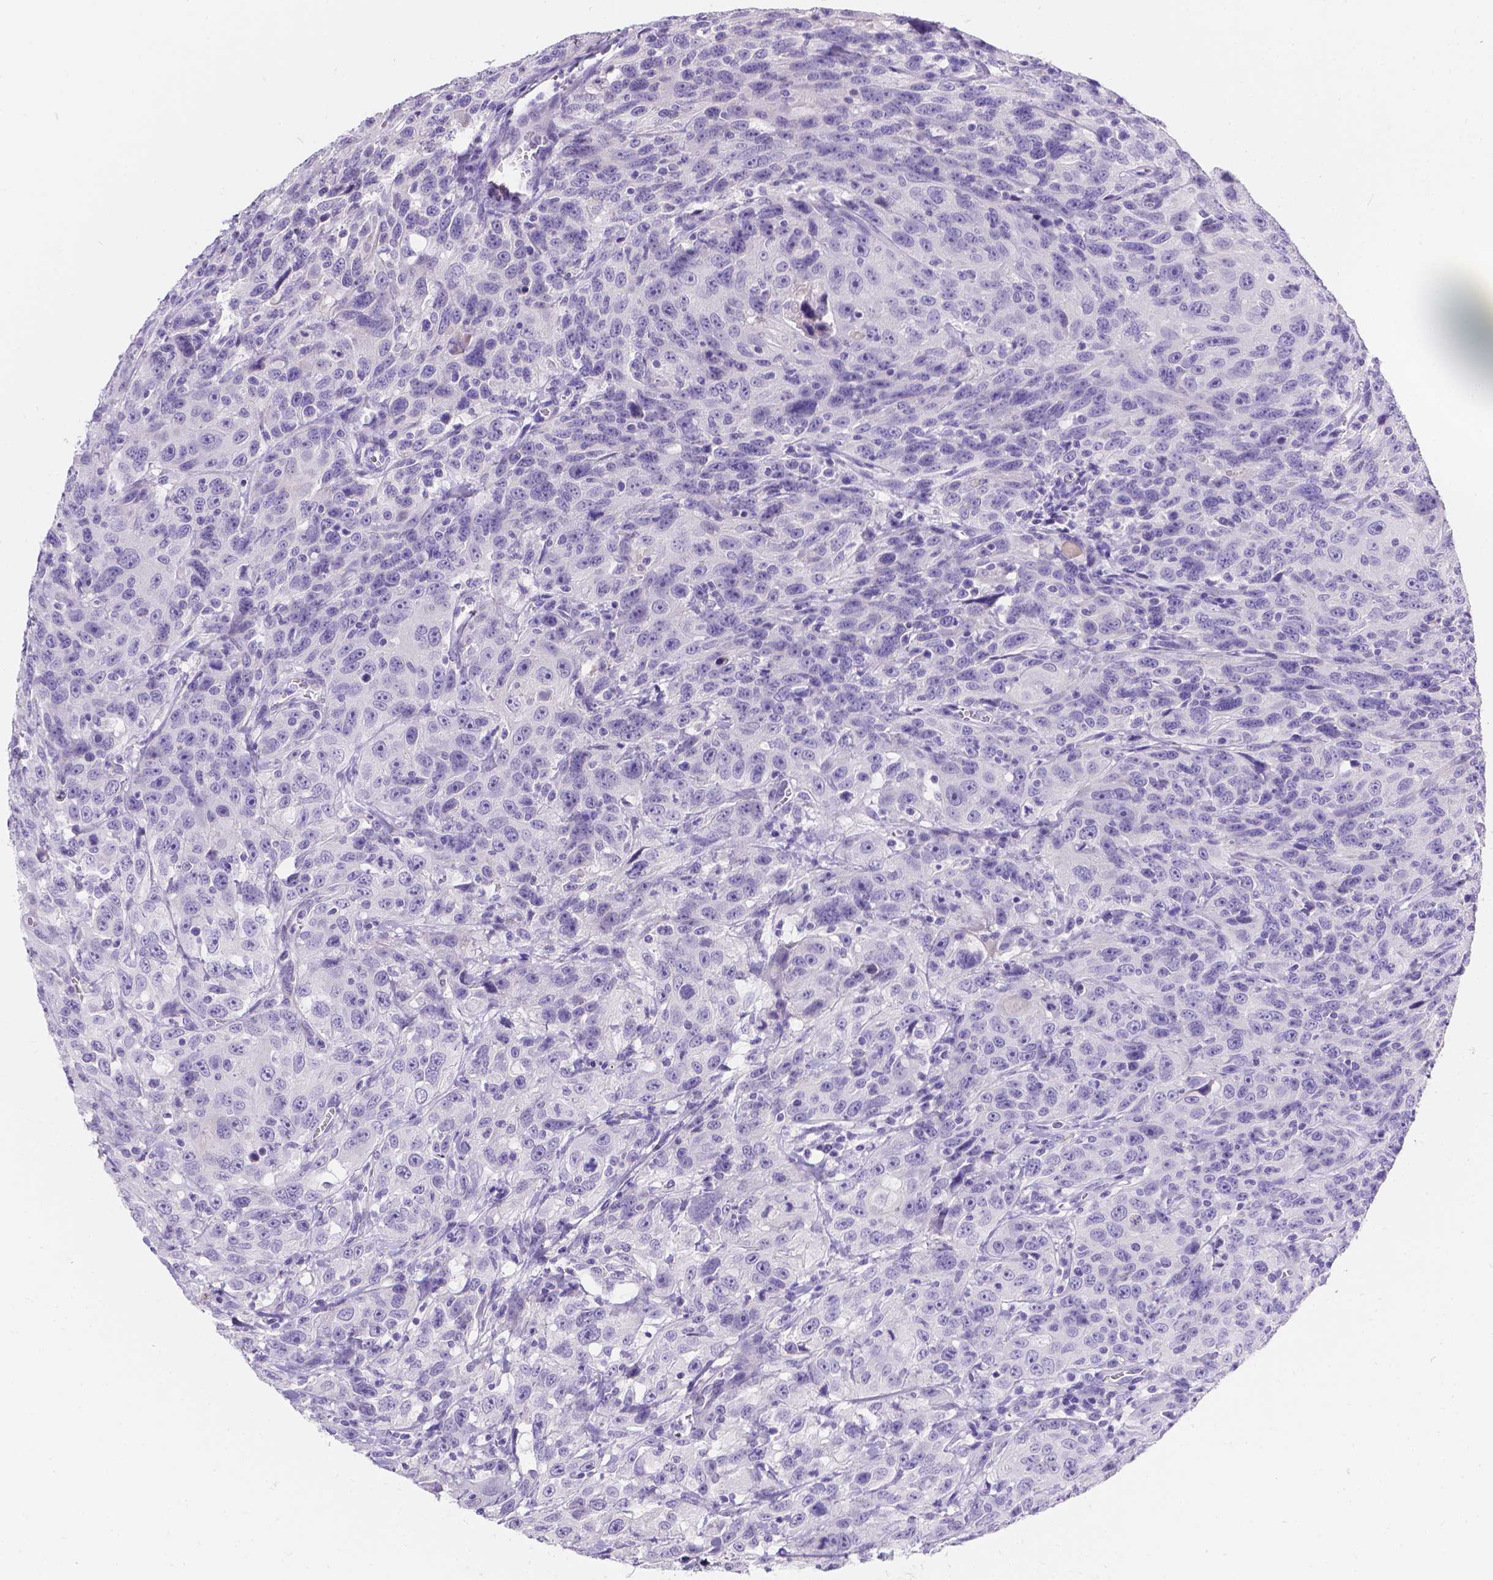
{"staining": {"intensity": "negative", "quantity": "none", "location": "none"}, "tissue": "urothelial cancer", "cell_type": "Tumor cells", "image_type": "cancer", "snomed": [{"axis": "morphology", "description": "Urothelial carcinoma, NOS"}, {"axis": "morphology", "description": "Urothelial carcinoma, High grade"}, {"axis": "topography", "description": "Urinary bladder"}], "caption": "Immunohistochemistry (IHC) of urothelial cancer exhibits no staining in tumor cells.", "gene": "GNRHR", "patient": {"sex": "female", "age": 73}}